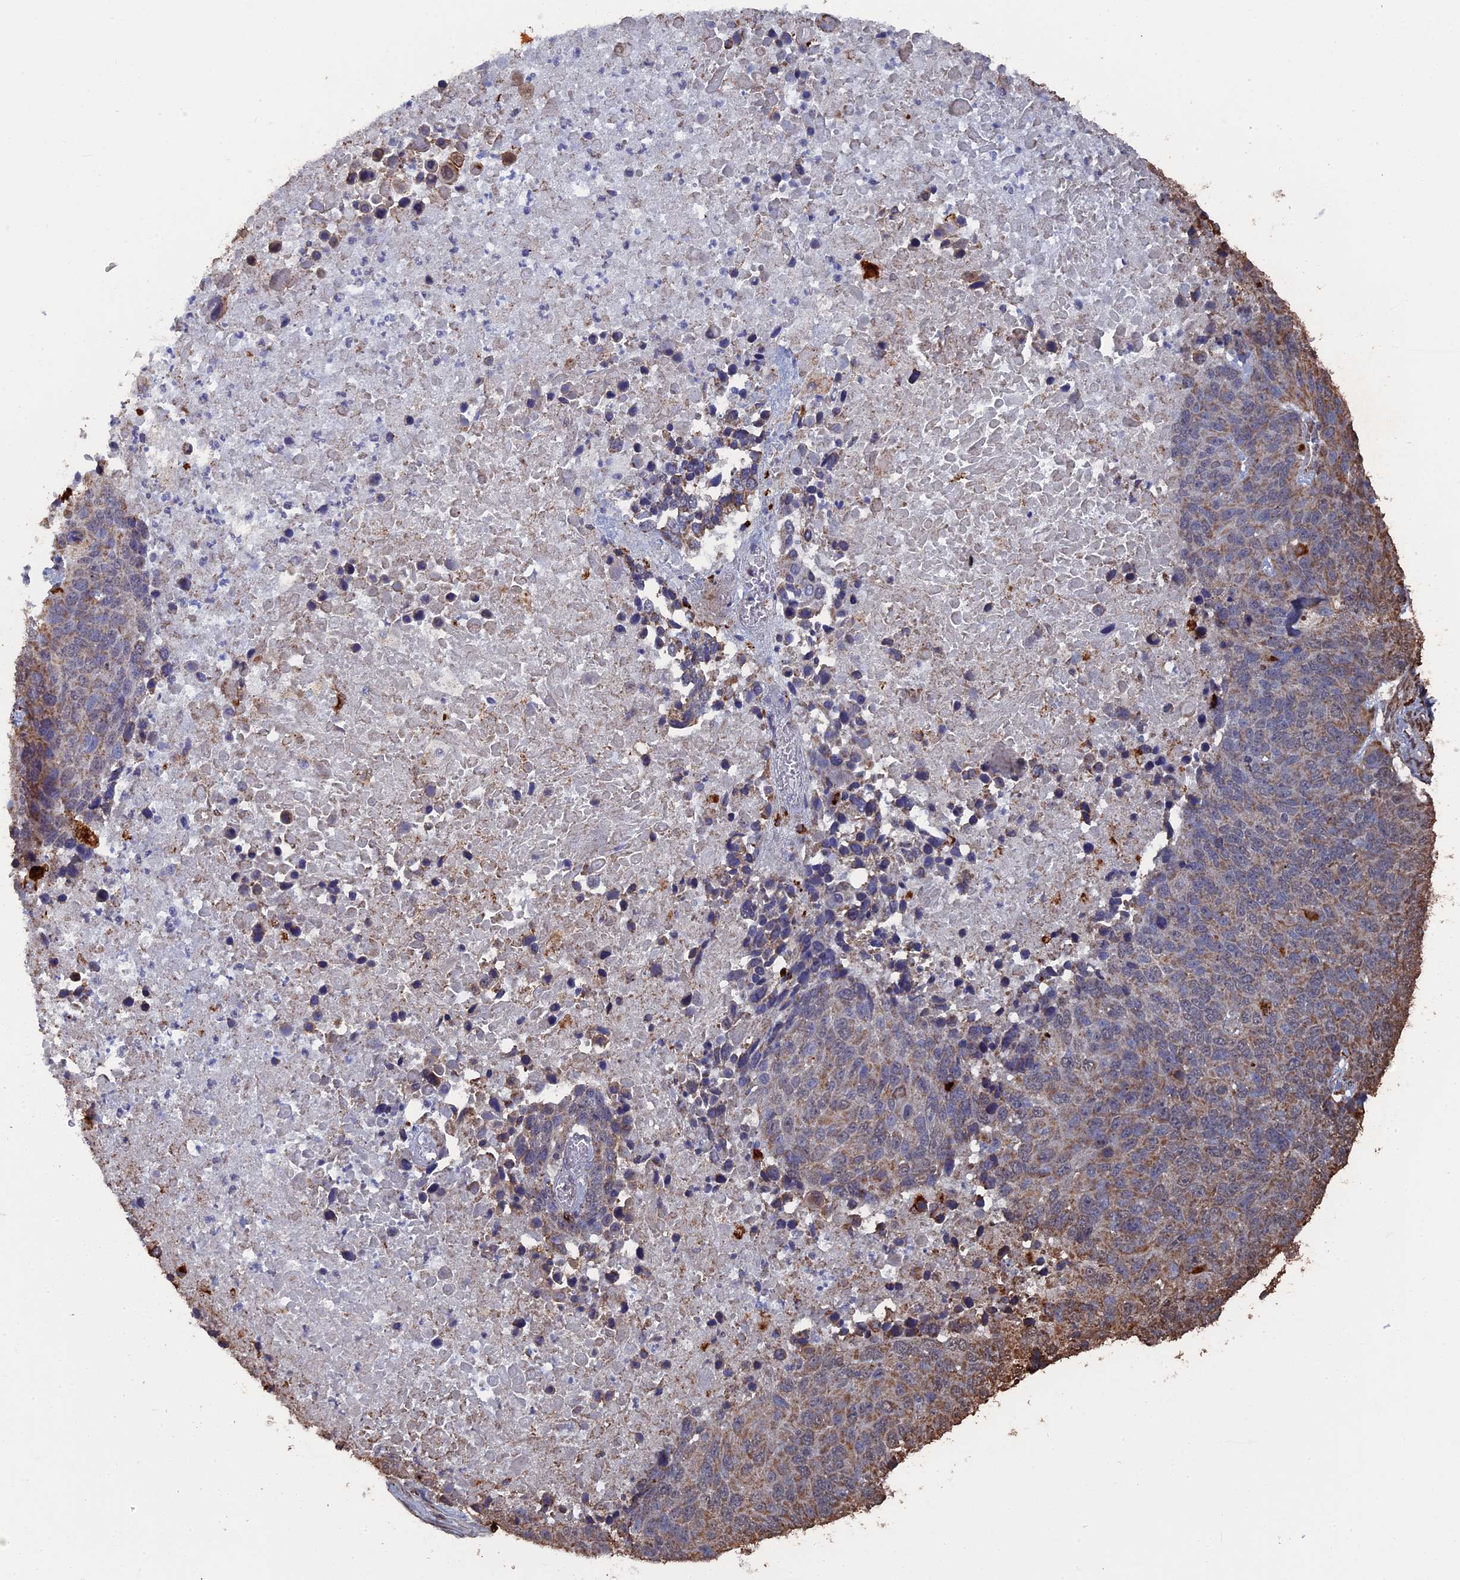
{"staining": {"intensity": "moderate", "quantity": "25%-75%", "location": "cytoplasmic/membranous"}, "tissue": "lung cancer", "cell_type": "Tumor cells", "image_type": "cancer", "snomed": [{"axis": "morphology", "description": "Normal tissue, NOS"}, {"axis": "morphology", "description": "Squamous cell carcinoma, NOS"}, {"axis": "topography", "description": "Lymph node"}, {"axis": "topography", "description": "Lung"}], "caption": "This histopathology image demonstrates squamous cell carcinoma (lung) stained with IHC to label a protein in brown. The cytoplasmic/membranous of tumor cells show moderate positivity for the protein. Nuclei are counter-stained blue.", "gene": "SMG9", "patient": {"sex": "male", "age": 66}}